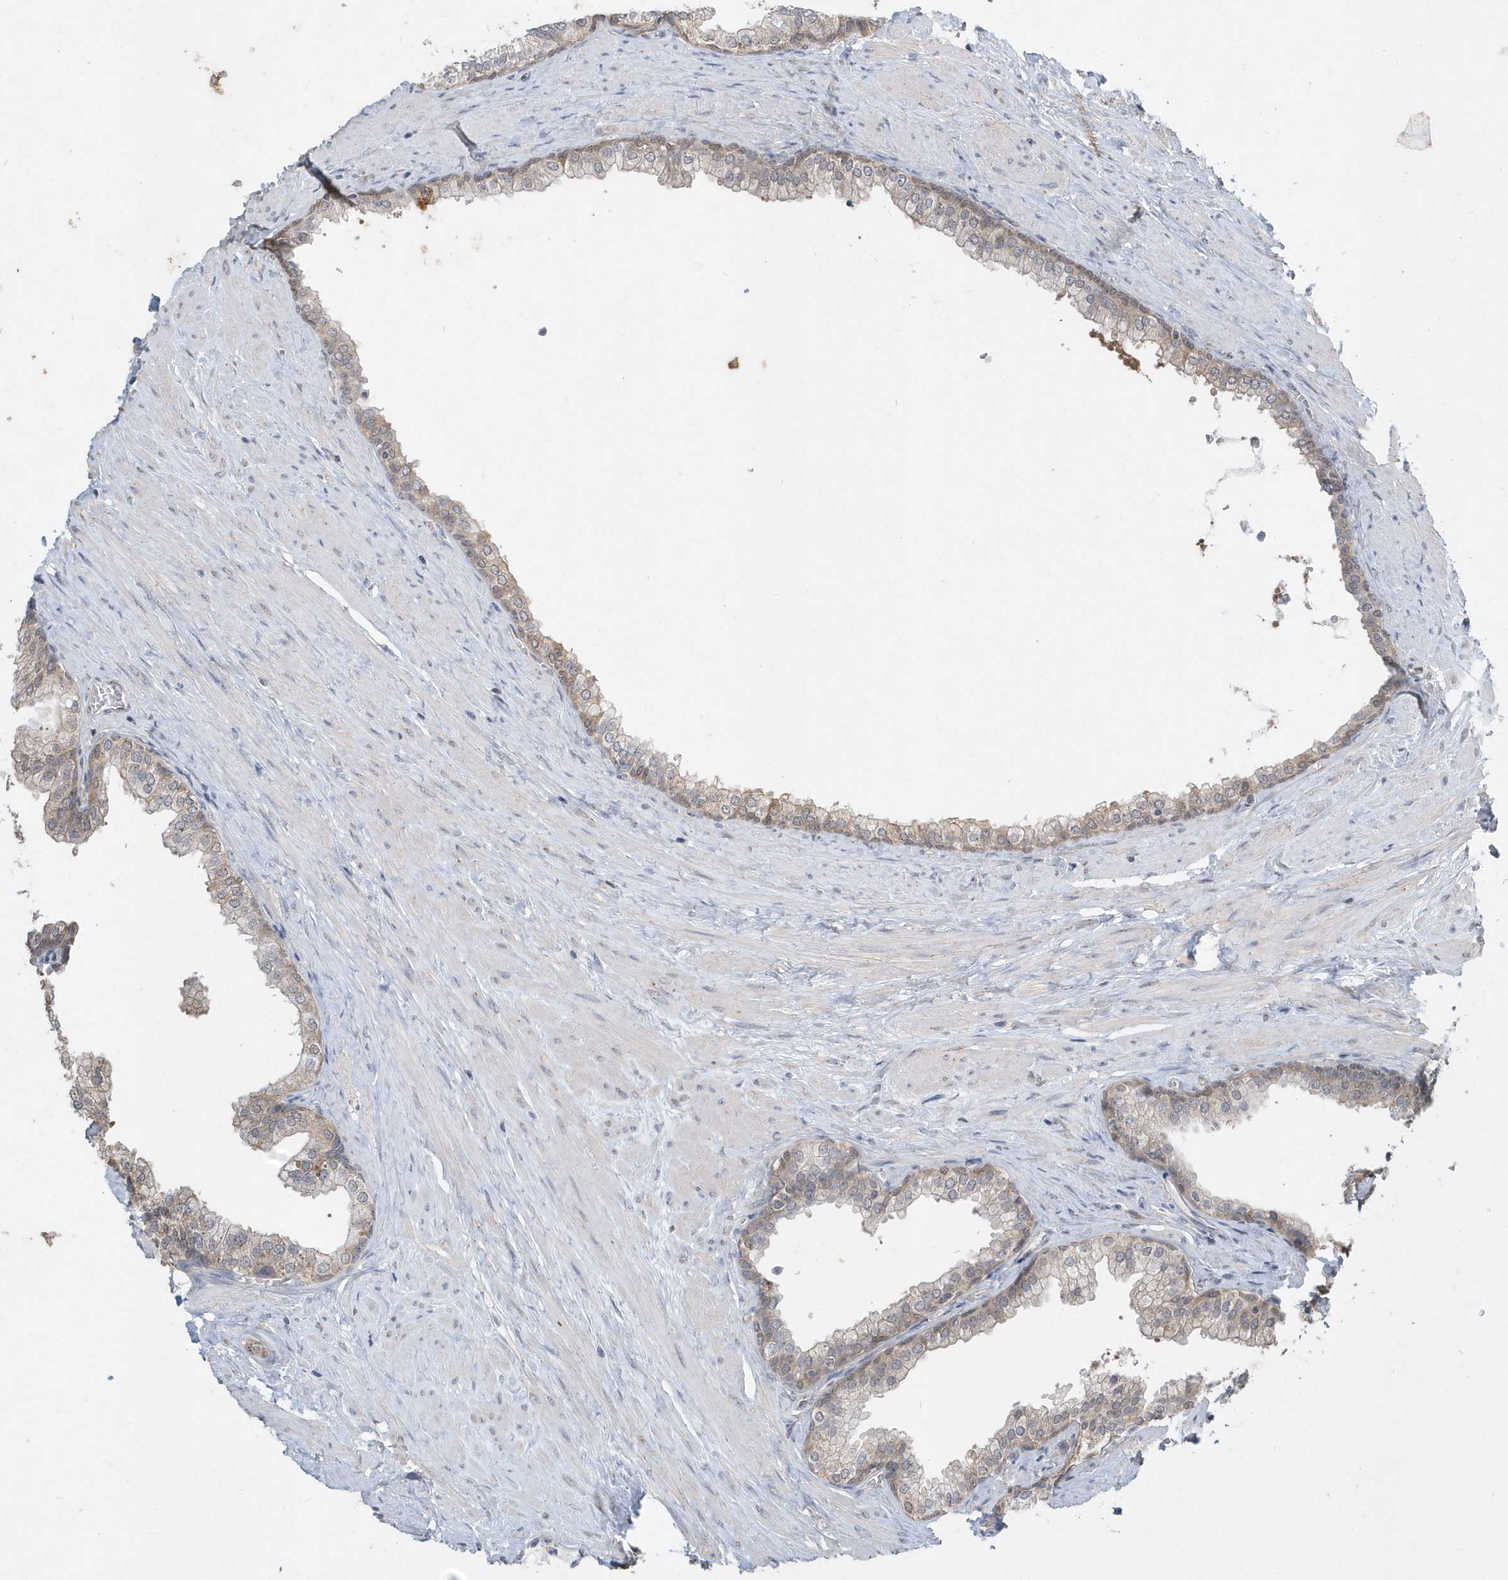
{"staining": {"intensity": "moderate", "quantity": "25%-75%", "location": "cytoplasmic/membranous"}, "tissue": "prostate", "cell_type": "Glandular cells", "image_type": "normal", "snomed": [{"axis": "morphology", "description": "Normal tissue, NOS"}, {"axis": "morphology", "description": "Urothelial carcinoma, Low grade"}, {"axis": "topography", "description": "Urinary bladder"}, {"axis": "topography", "description": "Prostate"}], "caption": "Immunohistochemical staining of benign prostate demonstrates medium levels of moderate cytoplasmic/membranous expression in about 25%-75% of glandular cells. Using DAB (brown) and hematoxylin (blue) stains, captured at high magnification using brightfield microscopy.", "gene": "AKR7A2", "patient": {"sex": "male", "age": 60}}